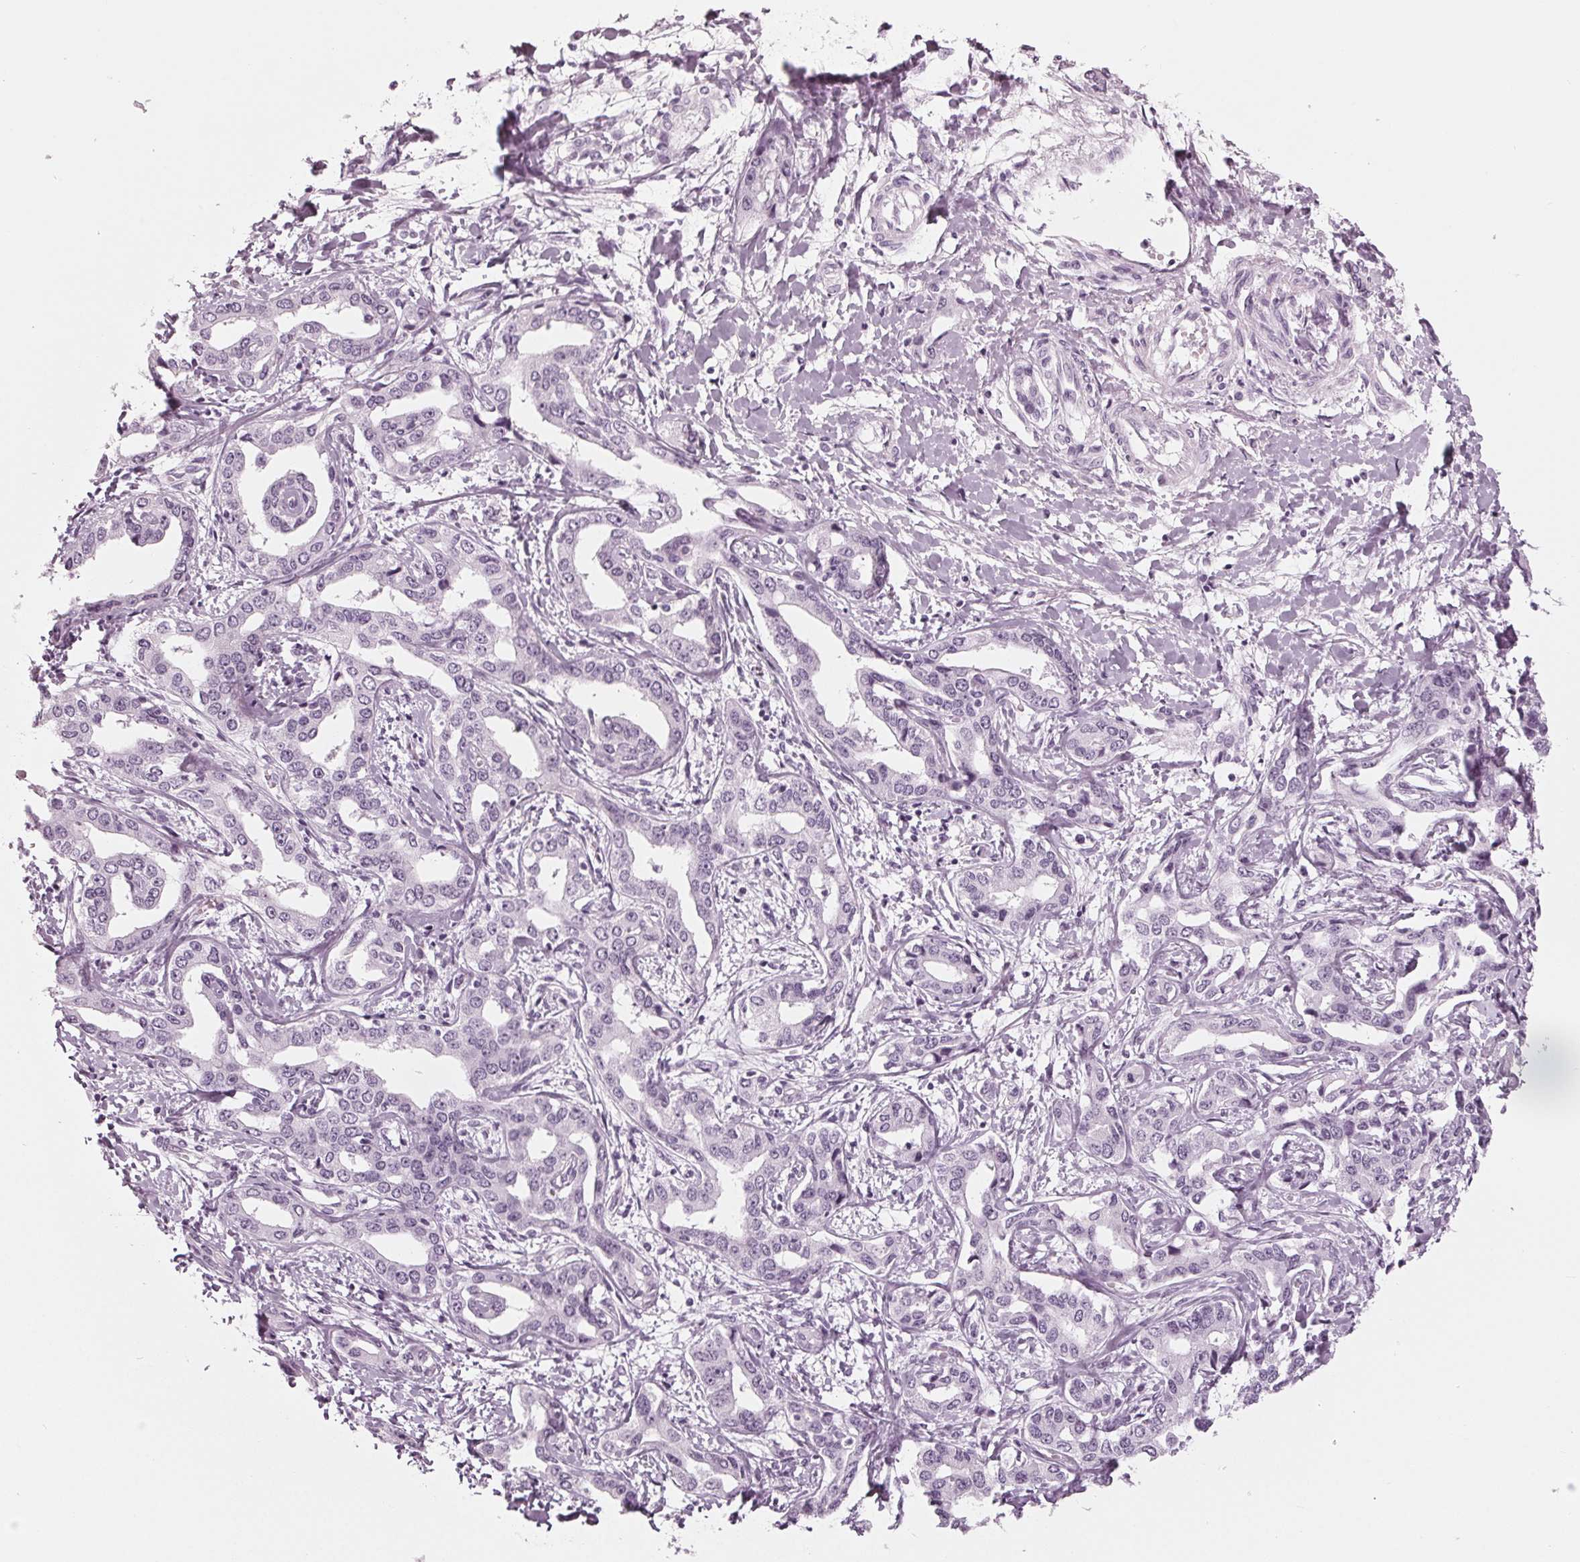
{"staining": {"intensity": "negative", "quantity": "none", "location": "none"}, "tissue": "liver cancer", "cell_type": "Tumor cells", "image_type": "cancer", "snomed": [{"axis": "morphology", "description": "Cholangiocarcinoma"}, {"axis": "topography", "description": "Liver"}], "caption": "This is an immunohistochemistry (IHC) histopathology image of human liver cancer. There is no expression in tumor cells.", "gene": "KRT28", "patient": {"sex": "male", "age": 59}}